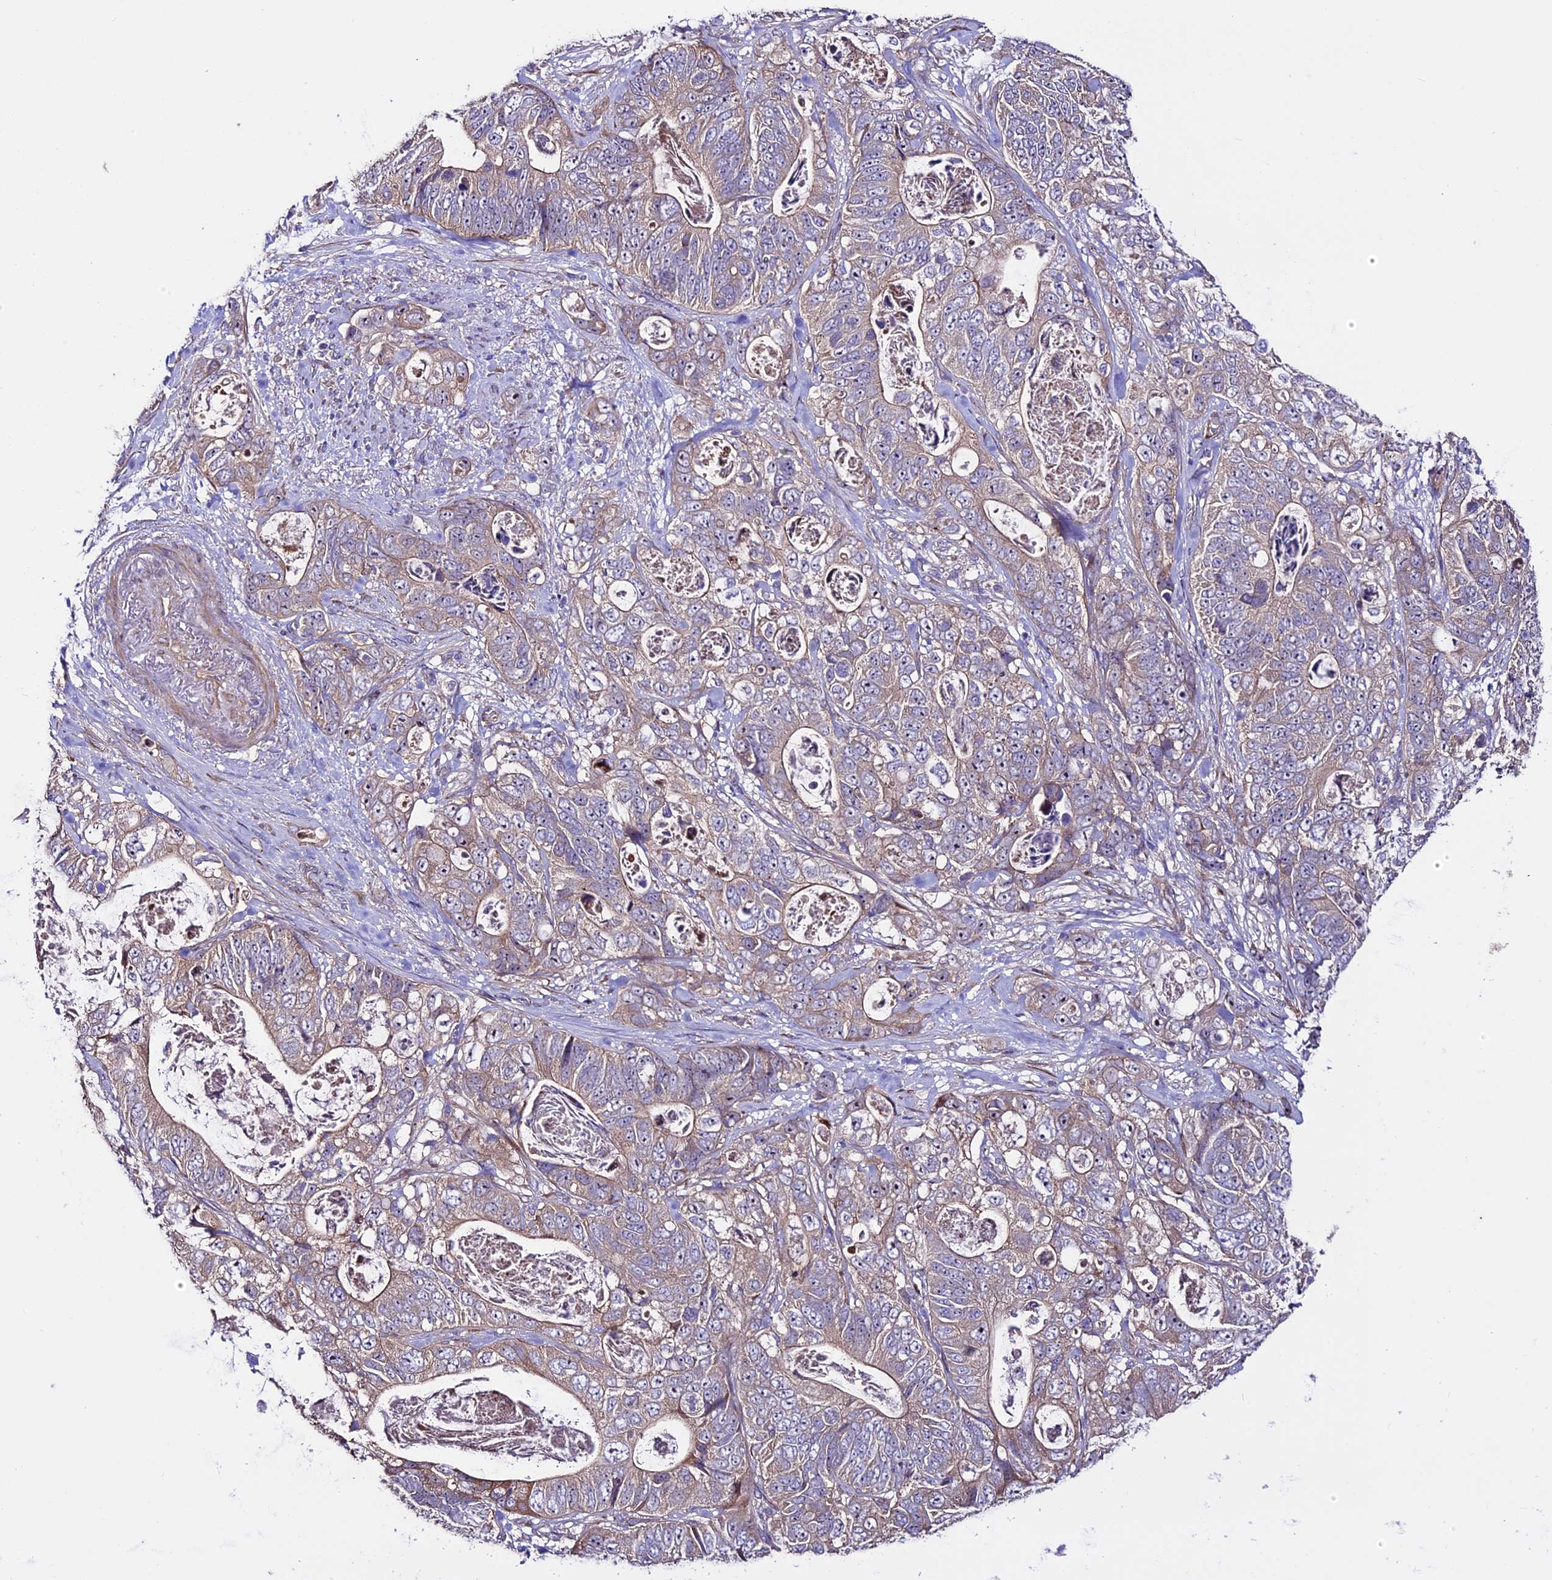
{"staining": {"intensity": "weak", "quantity": "<25%", "location": "cytoplasmic/membranous"}, "tissue": "stomach cancer", "cell_type": "Tumor cells", "image_type": "cancer", "snomed": [{"axis": "morphology", "description": "Normal tissue, NOS"}, {"axis": "morphology", "description": "Adenocarcinoma, NOS"}, {"axis": "topography", "description": "Stomach"}], "caption": "Stomach cancer (adenocarcinoma) was stained to show a protein in brown. There is no significant expression in tumor cells.", "gene": "SPIRE1", "patient": {"sex": "female", "age": 89}}